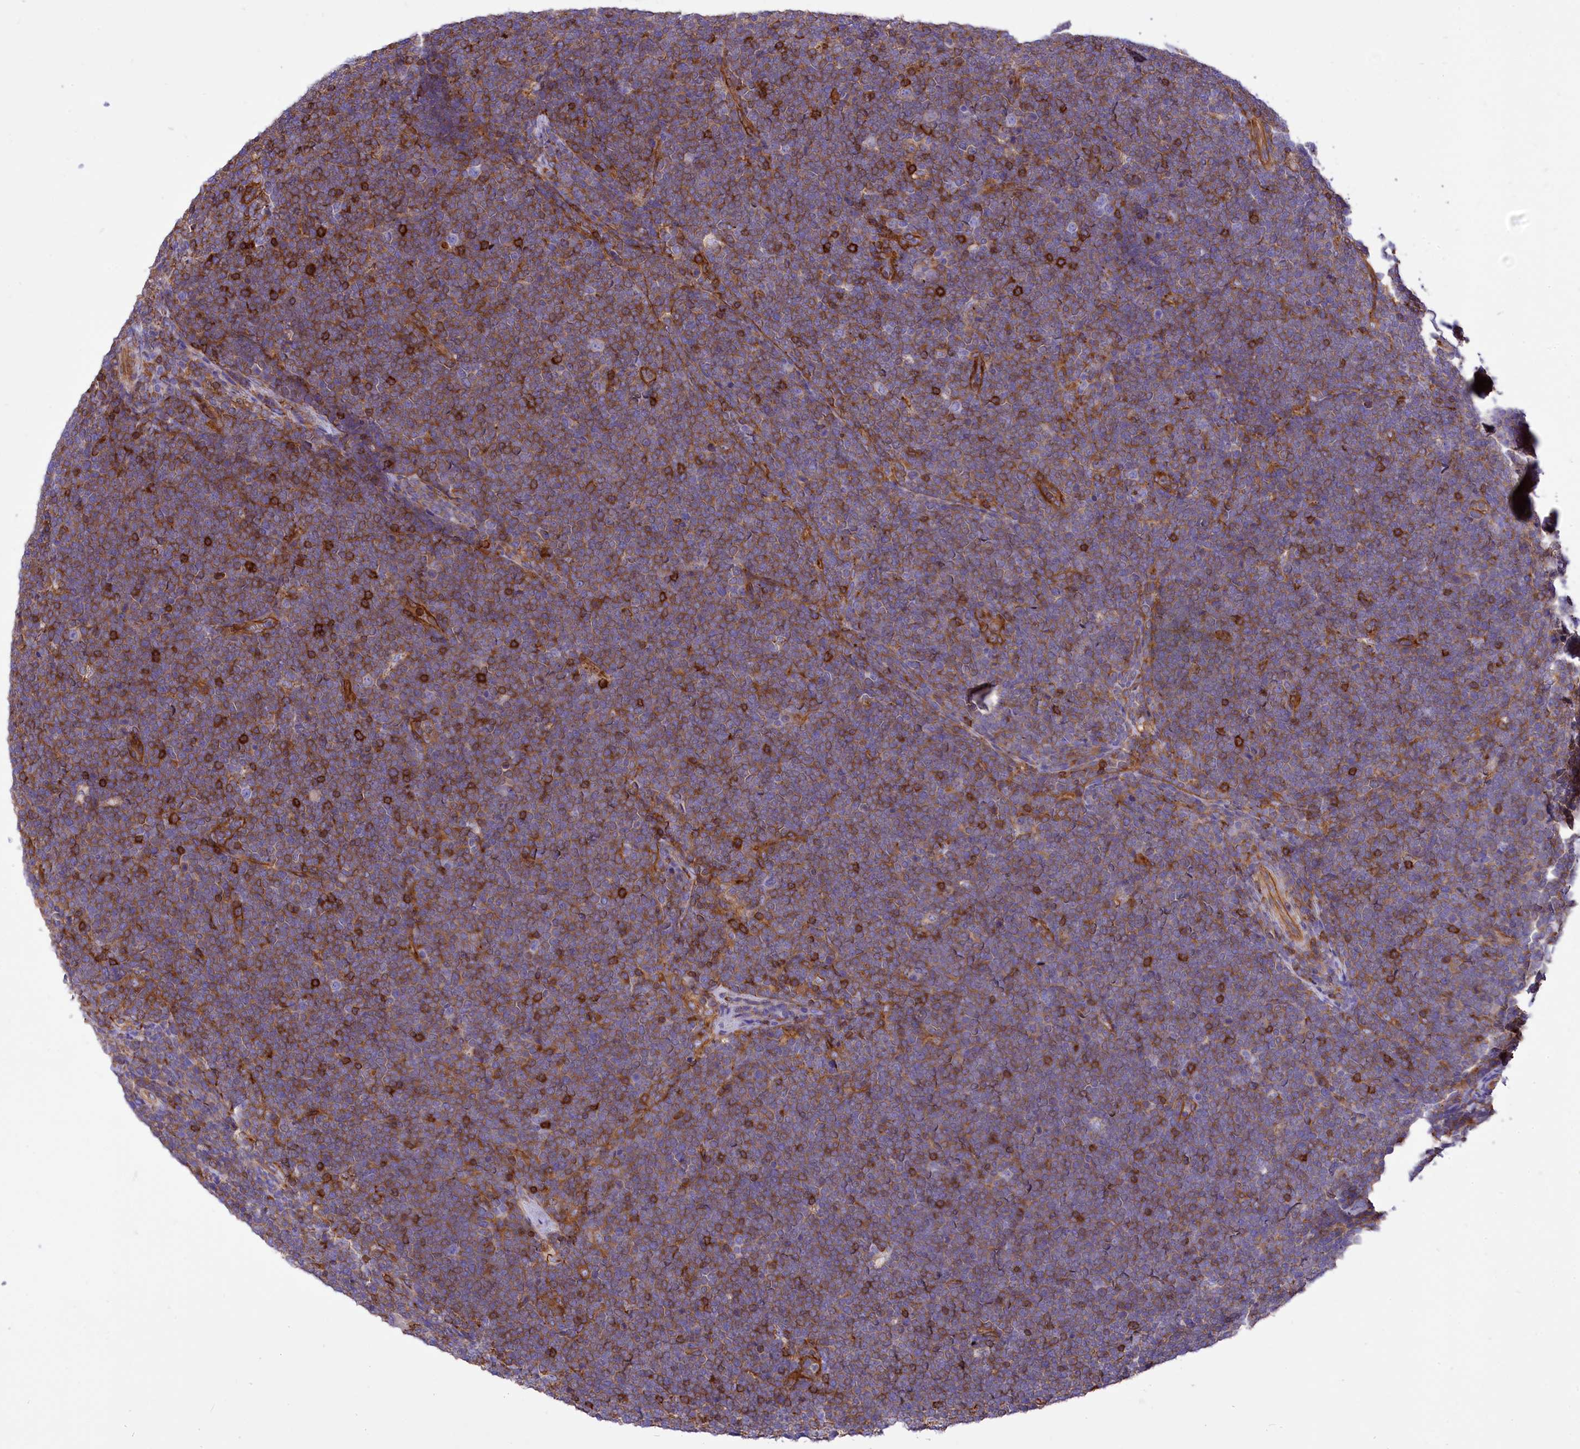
{"staining": {"intensity": "weak", "quantity": "25%-75%", "location": "cytoplasmic/membranous"}, "tissue": "lymphoma", "cell_type": "Tumor cells", "image_type": "cancer", "snomed": [{"axis": "morphology", "description": "Malignant lymphoma, non-Hodgkin's type, High grade"}, {"axis": "topography", "description": "Lymph node"}], "caption": "Immunohistochemistry micrograph of human high-grade malignant lymphoma, non-Hodgkin's type stained for a protein (brown), which displays low levels of weak cytoplasmic/membranous expression in approximately 25%-75% of tumor cells.", "gene": "SEPTIN9", "patient": {"sex": "male", "age": 13}}